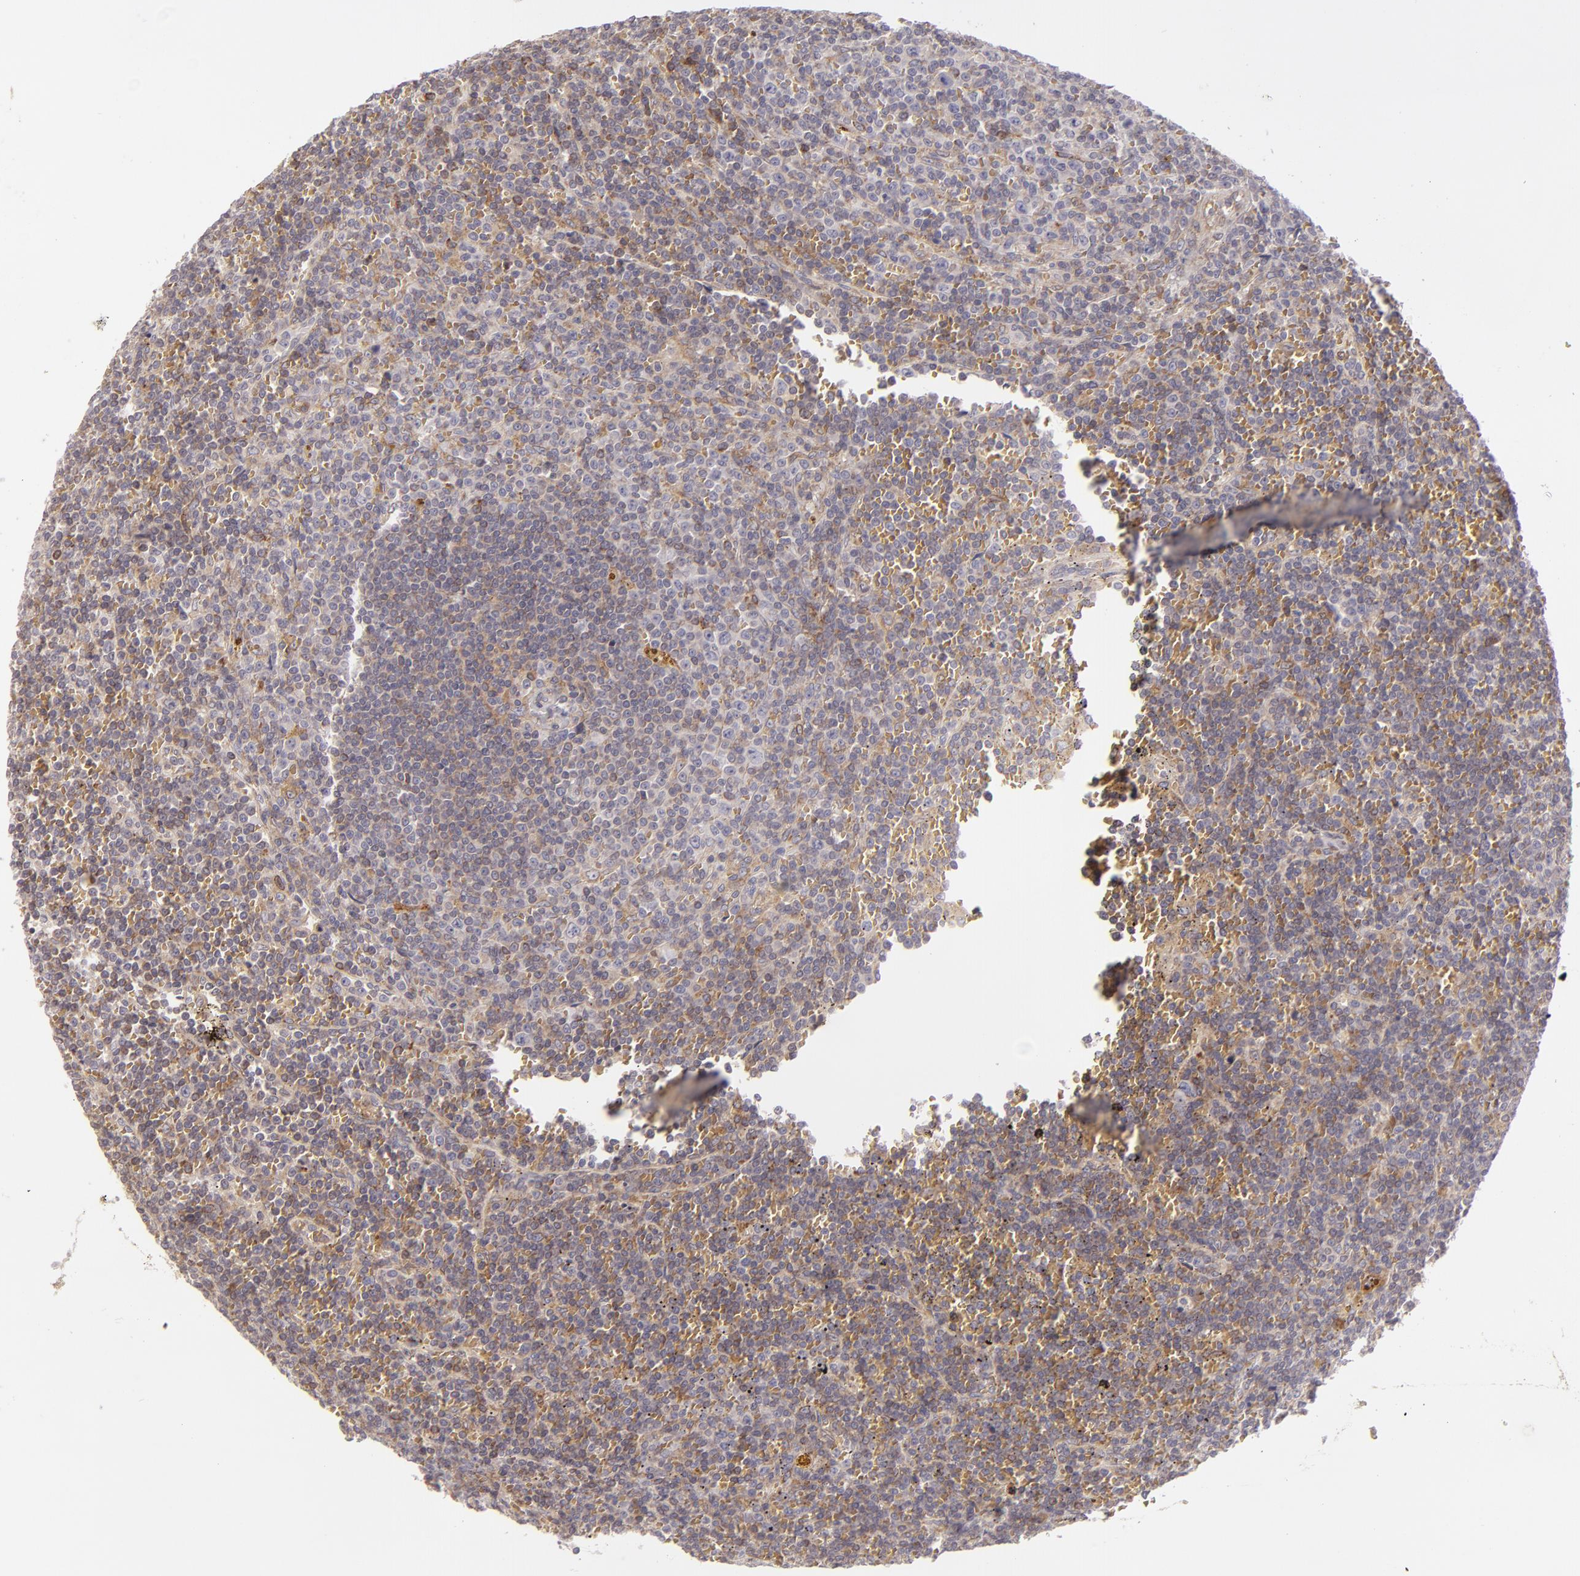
{"staining": {"intensity": "moderate", "quantity": "25%-75%", "location": "cytoplasmic/membranous"}, "tissue": "lymphoma", "cell_type": "Tumor cells", "image_type": "cancer", "snomed": [{"axis": "morphology", "description": "Malignant lymphoma, non-Hodgkin's type, Low grade"}, {"axis": "topography", "description": "Spleen"}], "caption": "Brown immunohistochemical staining in lymphoma displays moderate cytoplasmic/membranous staining in approximately 25%-75% of tumor cells.", "gene": "CFB", "patient": {"sex": "male", "age": 80}}